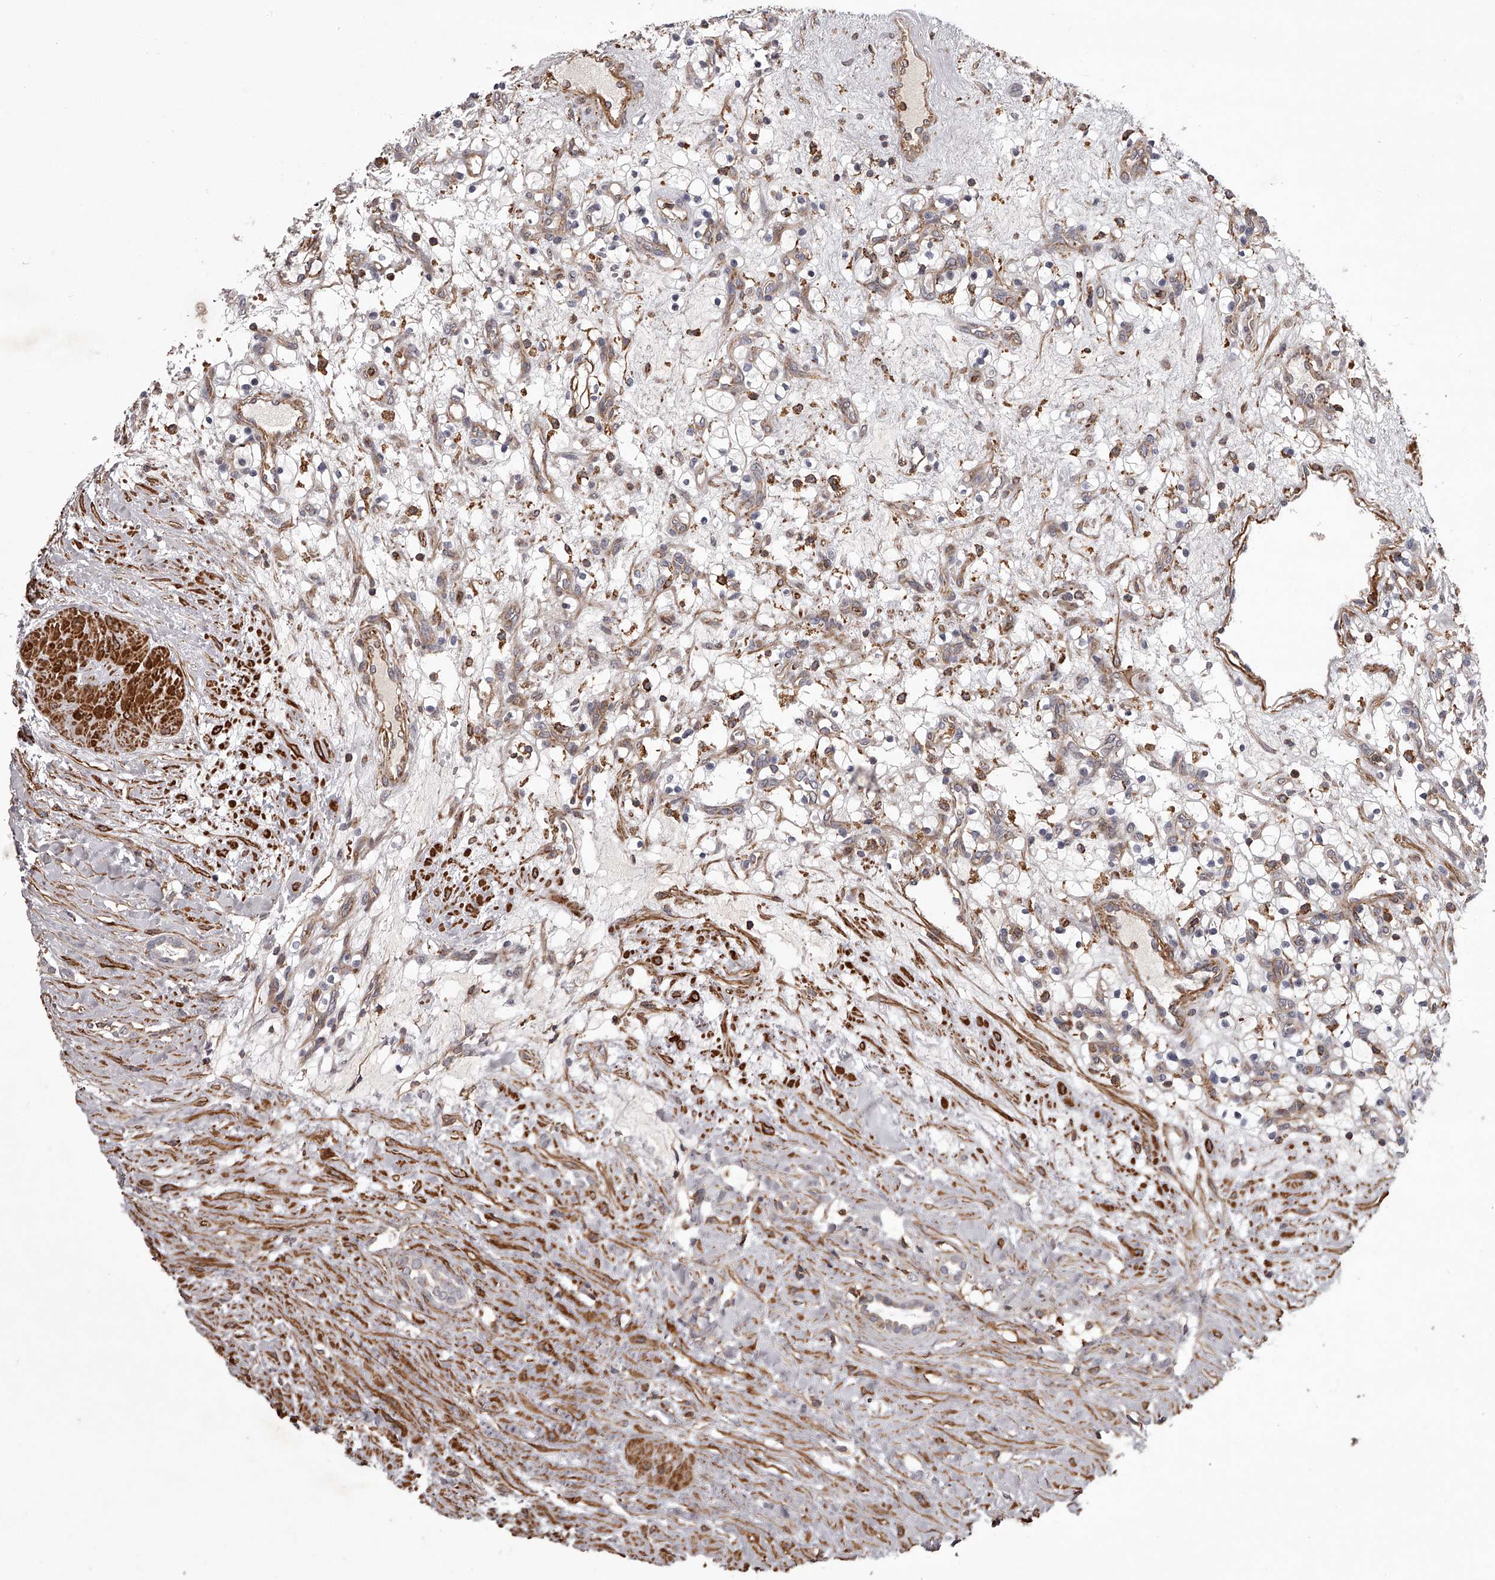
{"staining": {"intensity": "negative", "quantity": "none", "location": "none"}, "tissue": "renal cancer", "cell_type": "Tumor cells", "image_type": "cancer", "snomed": [{"axis": "morphology", "description": "Adenocarcinoma, NOS"}, {"axis": "topography", "description": "Kidney"}], "caption": "There is no significant positivity in tumor cells of adenocarcinoma (renal).", "gene": "RRP36", "patient": {"sex": "female", "age": 57}}